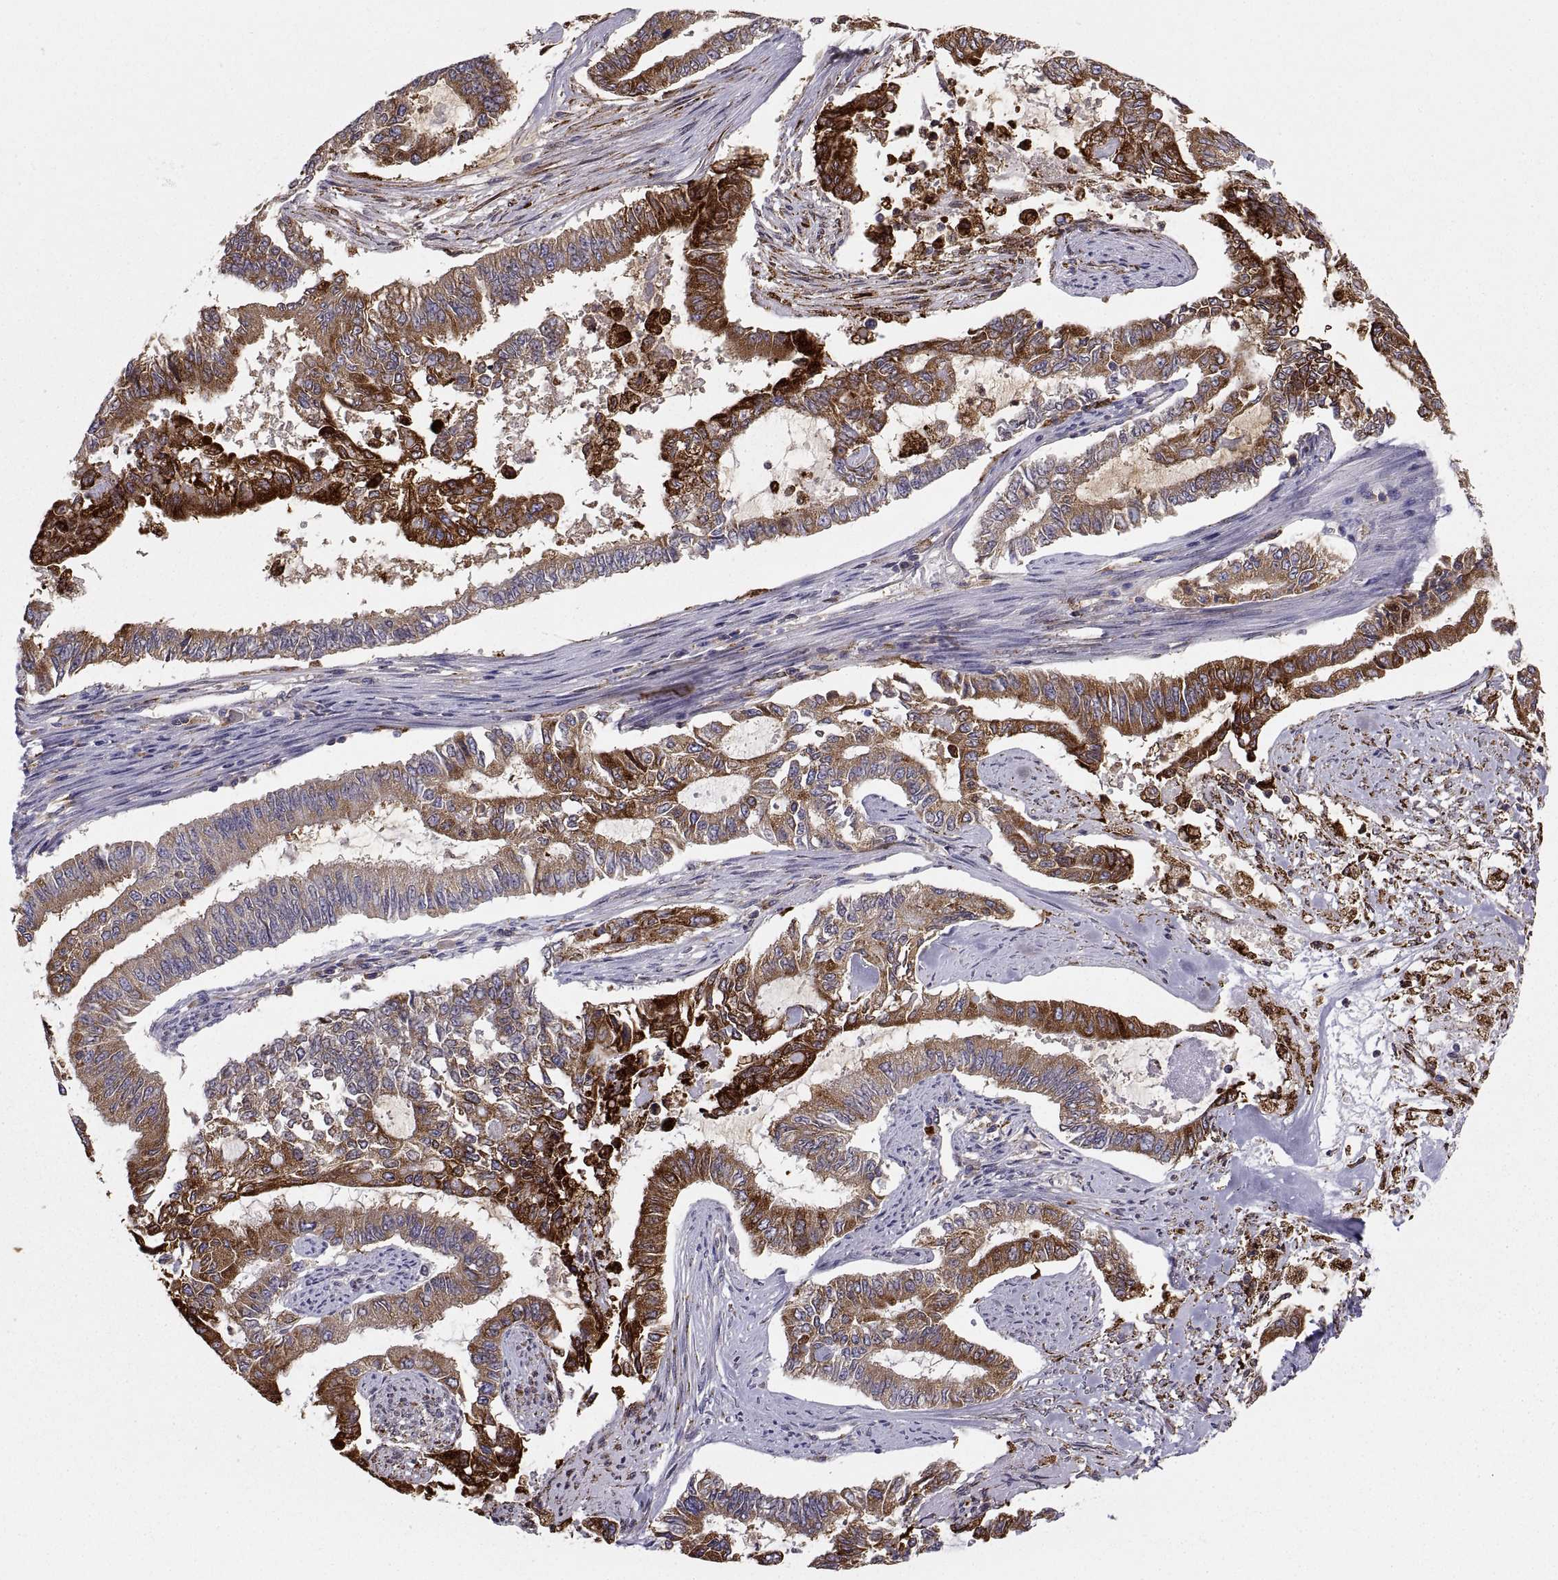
{"staining": {"intensity": "strong", "quantity": ">75%", "location": "cytoplasmic/membranous"}, "tissue": "endometrial cancer", "cell_type": "Tumor cells", "image_type": "cancer", "snomed": [{"axis": "morphology", "description": "Adenocarcinoma, NOS"}, {"axis": "topography", "description": "Uterus"}], "caption": "Tumor cells exhibit high levels of strong cytoplasmic/membranous positivity in about >75% of cells in human endometrial cancer (adenocarcinoma).", "gene": "ERO1A", "patient": {"sex": "female", "age": 59}}